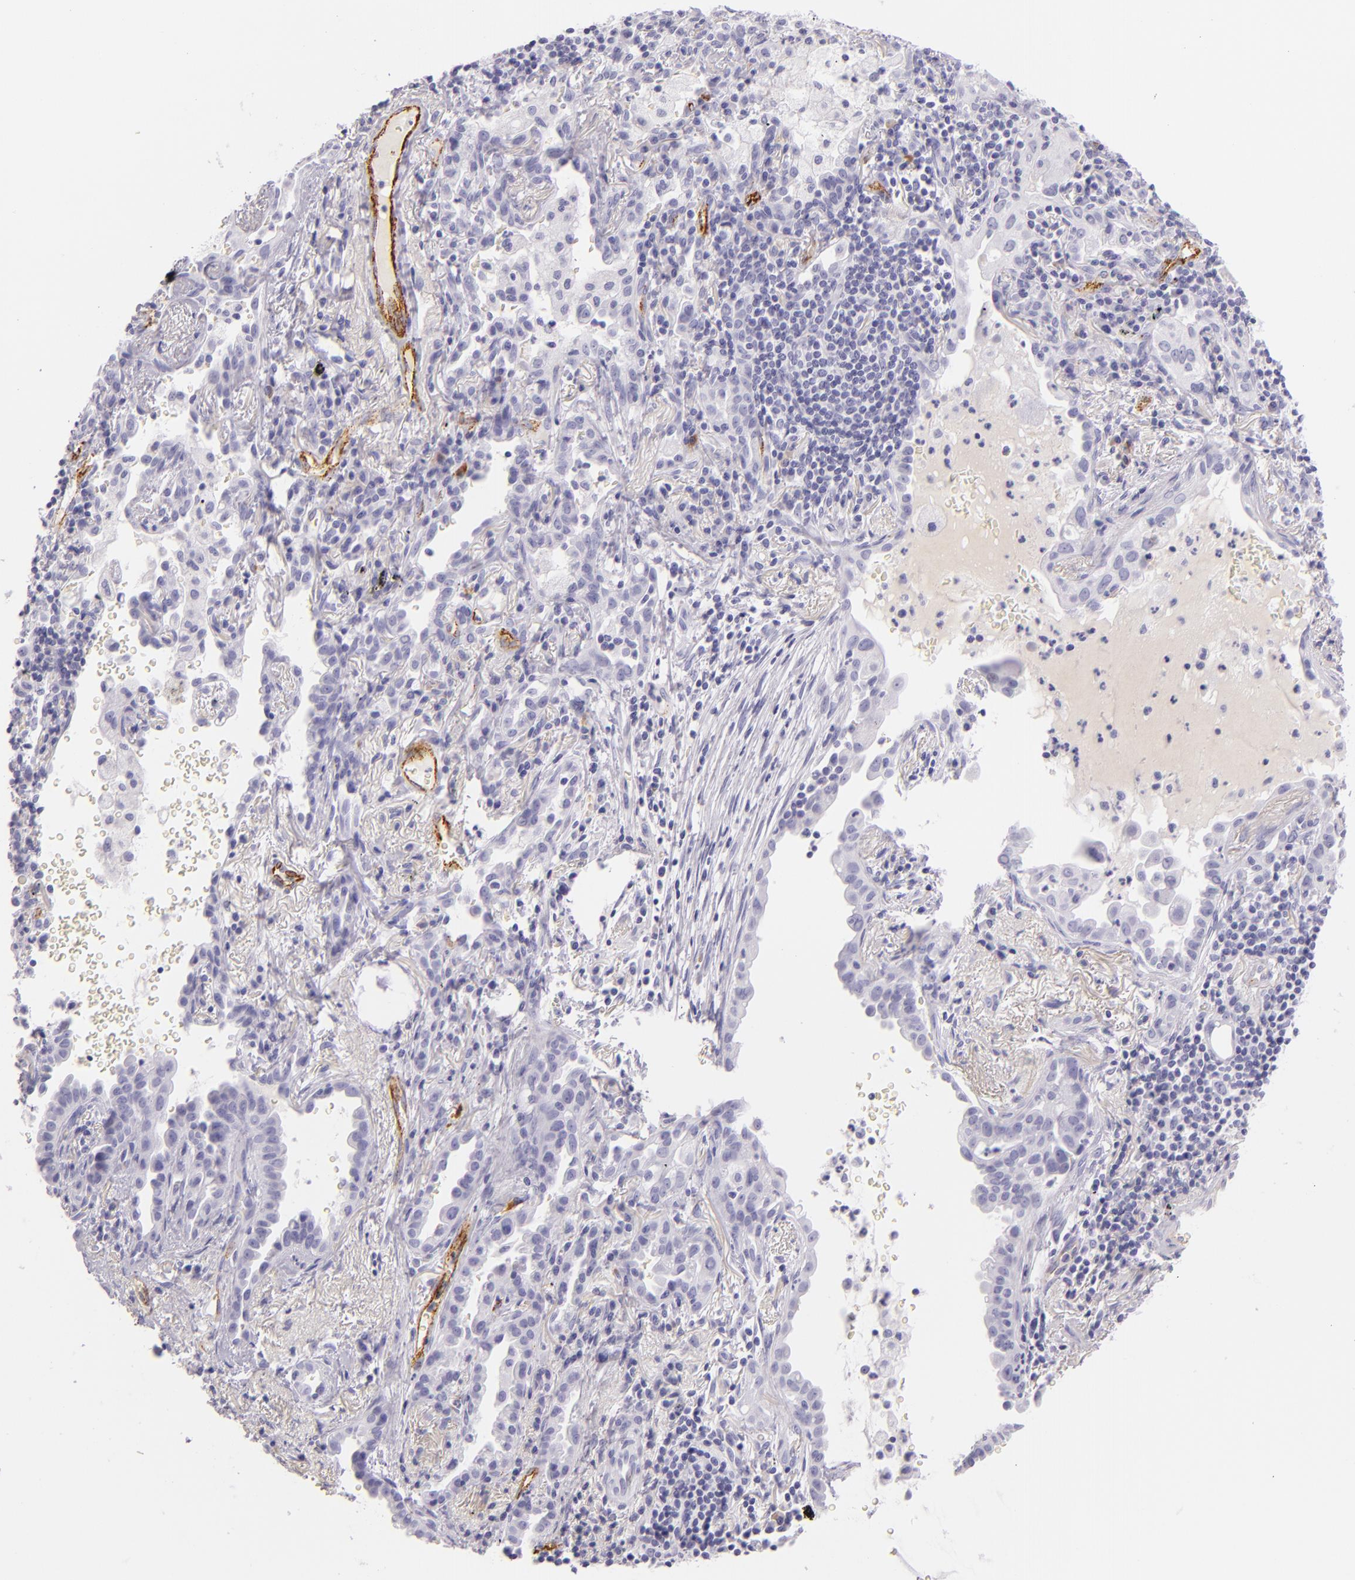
{"staining": {"intensity": "negative", "quantity": "none", "location": "none"}, "tissue": "lung cancer", "cell_type": "Tumor cells", "image_type": "cancer", "snomed": [{"axis": "morphology", "description": "Adenocarcinoma, NOS"}, {"axis": "topography", "description": "Lung"}], "caption": "High magnification brightfield microscopy of lung cancer (adenocarcinoma) stained with DAB (3,3'-diaminobenzidine) (brown) and counterstained with hematoxylin (blue): tumor cells show no significant positivity.", "gene": "SELP", "patient": {"sex": "female", "age": 50}}